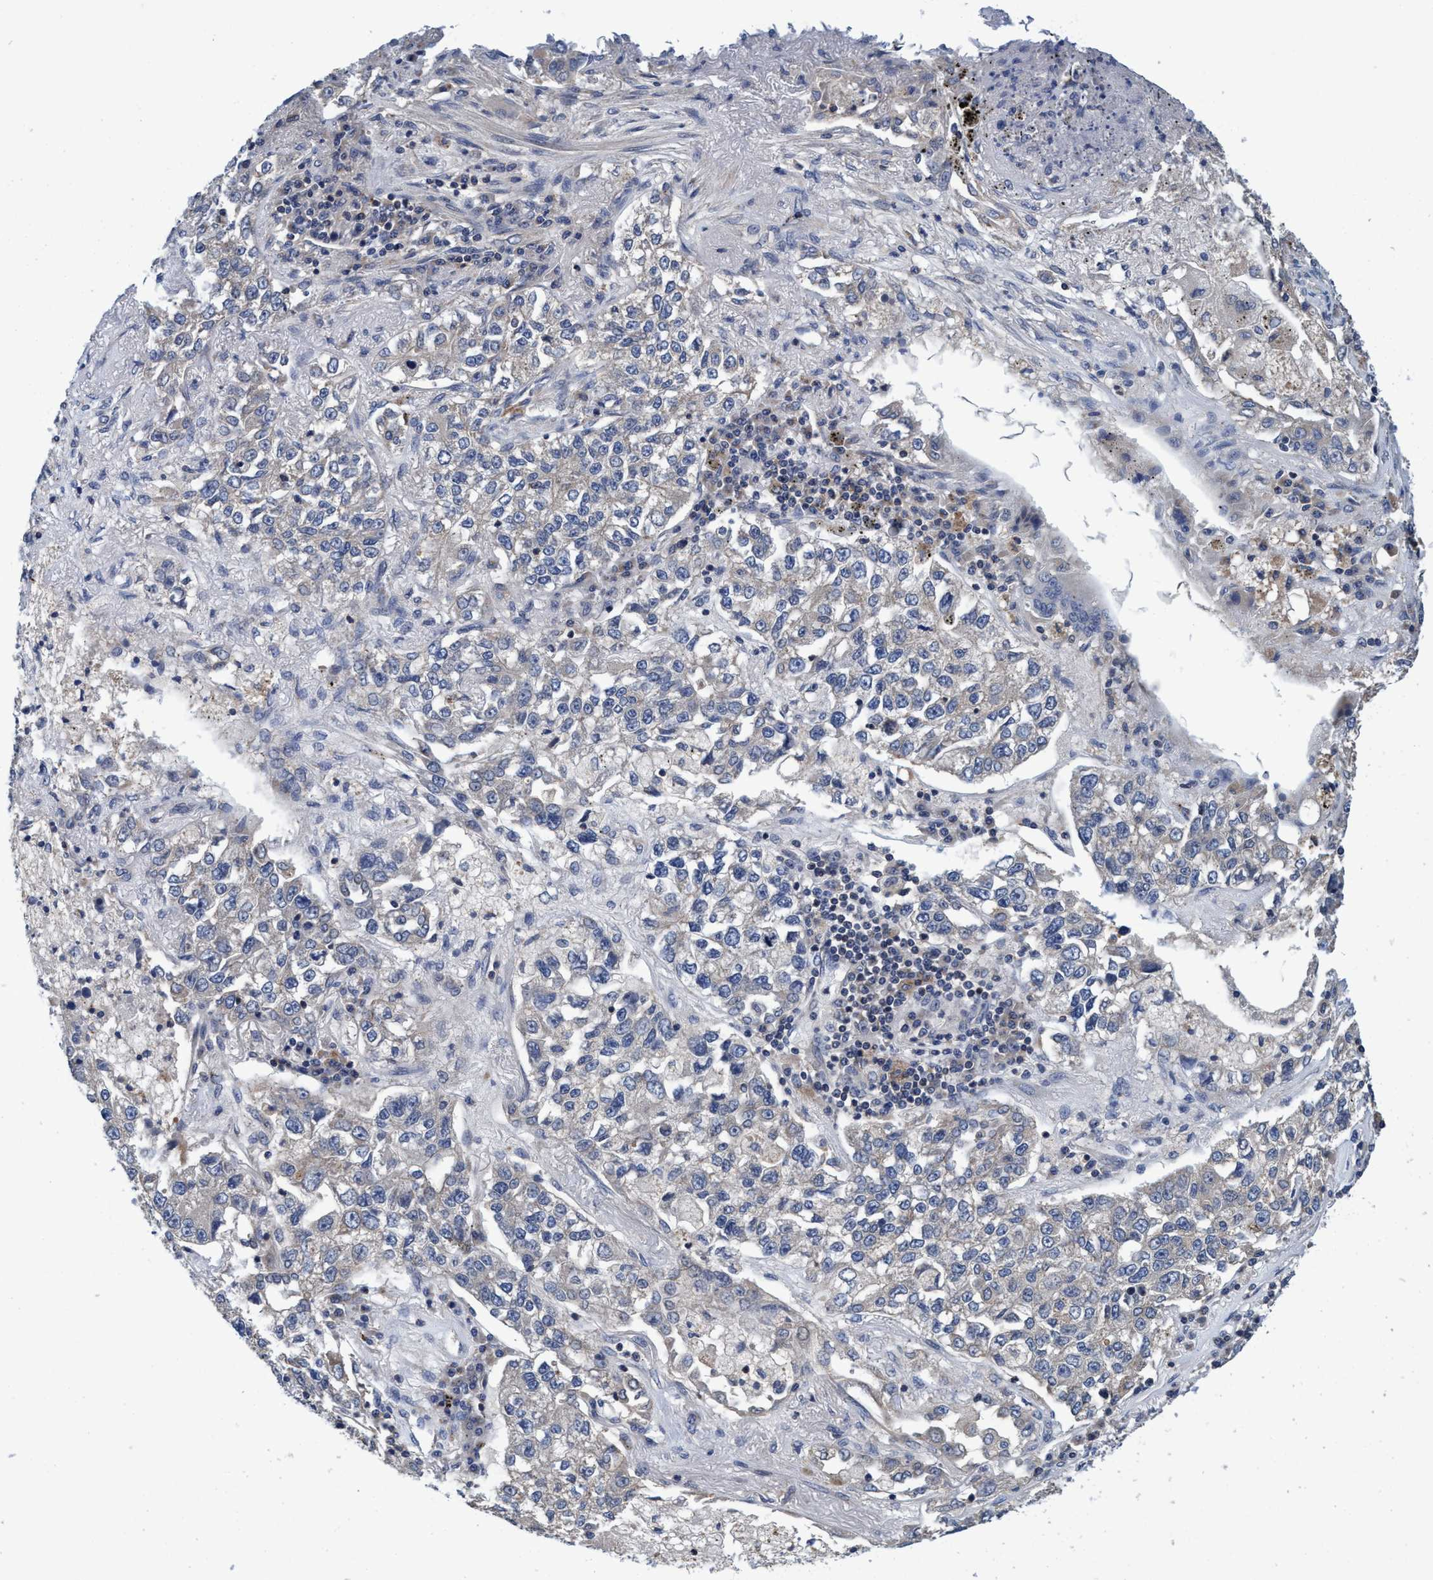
{"staining": {"intensity": "negative", "quantity": "none", "location": "none"}, "tissue": "lung cancer", "cell_type": "Tumor cells", "image_type": "cancer", "snomed": [{"axis": "morphology", "description": "Adenocarcinoma, NOS"}, {"axis": "topography", "description": "Lung"}], "caption": "A high-resolution photomicrograph shows immunohistochemistry staining of lung cancer (adenocarcinoma), which displays no significant positivity in tumor cells.", "gene": "CALCOCO2", "patient": {"sex": "male", "age": 49}}